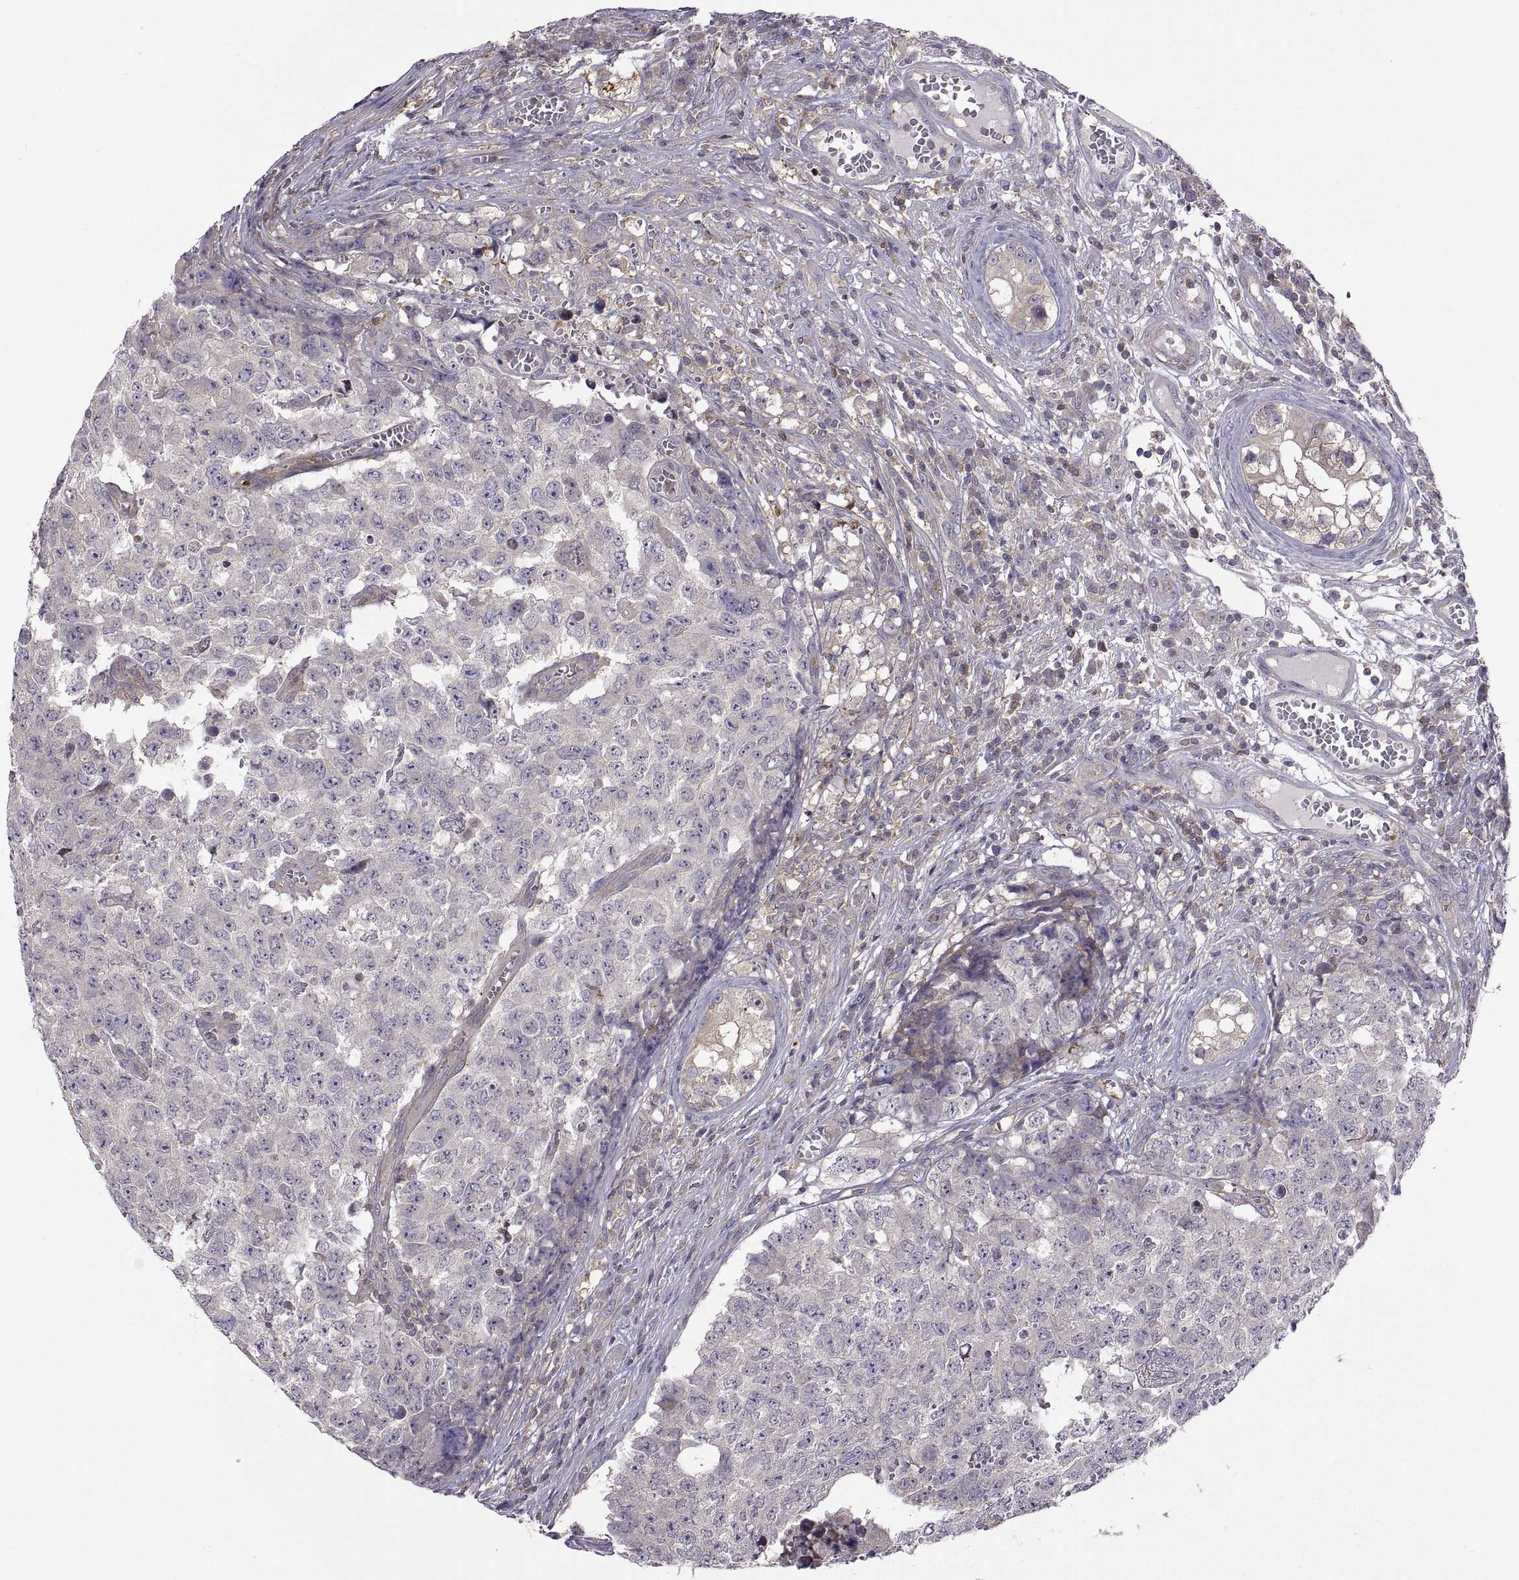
{"staining": {"intensity": "negative", "quantity": "none", "location": "none"}, "tissue": "testis cancer", "cell_type": "Tumor cells", "image_type": "cancer", "snomed": [{"axis": "morphology", "description": "Carcinoma, Embryonal, NOS"}, {"axis": "topography", "description": "Testis"}], "caption": "IHC image of human testis cancer (embryonal carcinoma) stained for a protein (brown), which exhibits no expression in tumor cells.", "gene": "SPATA32", "patient": {"sex": "male", "age": 23}}